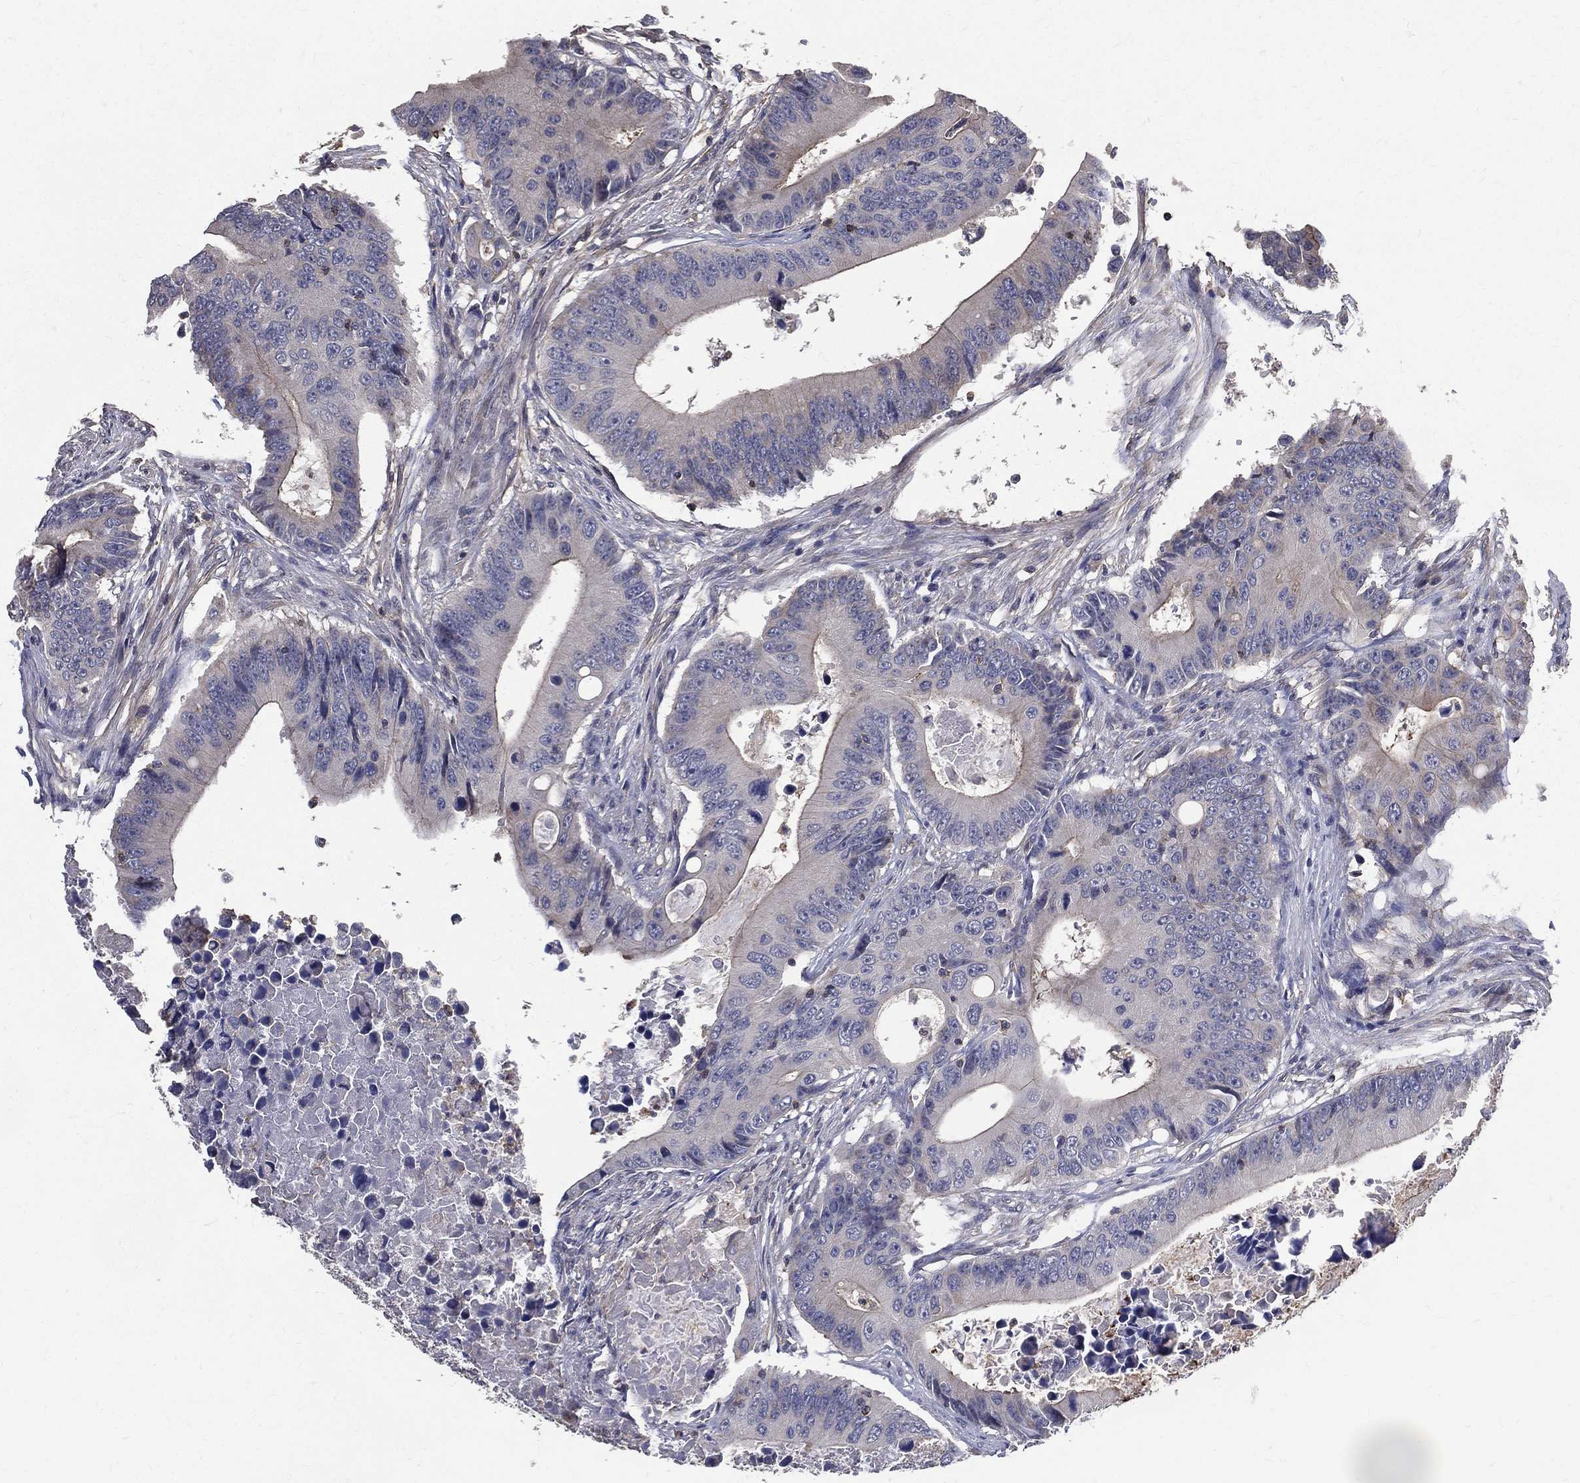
{"staining": {"intensity": "moderate", "quantity": "<25%", "location": "cytoplasmic/membranous"}, "tissue": "colorectal cancer", "cell_type": "Tumor cells", "image_type": "cancer", "snomed": [{"axis": "morphology", "description": "Adenocarcinoma, NOS"}, {"axis": "topography", "description": "Colon"}], "caption": "A high-resolution image shows IHC staining of colorectal cancer (adenocarcinoma), which demonstrates moderate cytoplasmic/membranous positivity in approximately <25% of tumor cells. Using DAB (brown) and hematoxylin (blue) stains, captured at high magnification using brightfield microscopy.", "gene": "SERPINB2", "patient": {"sex": "female", "age": 90}}